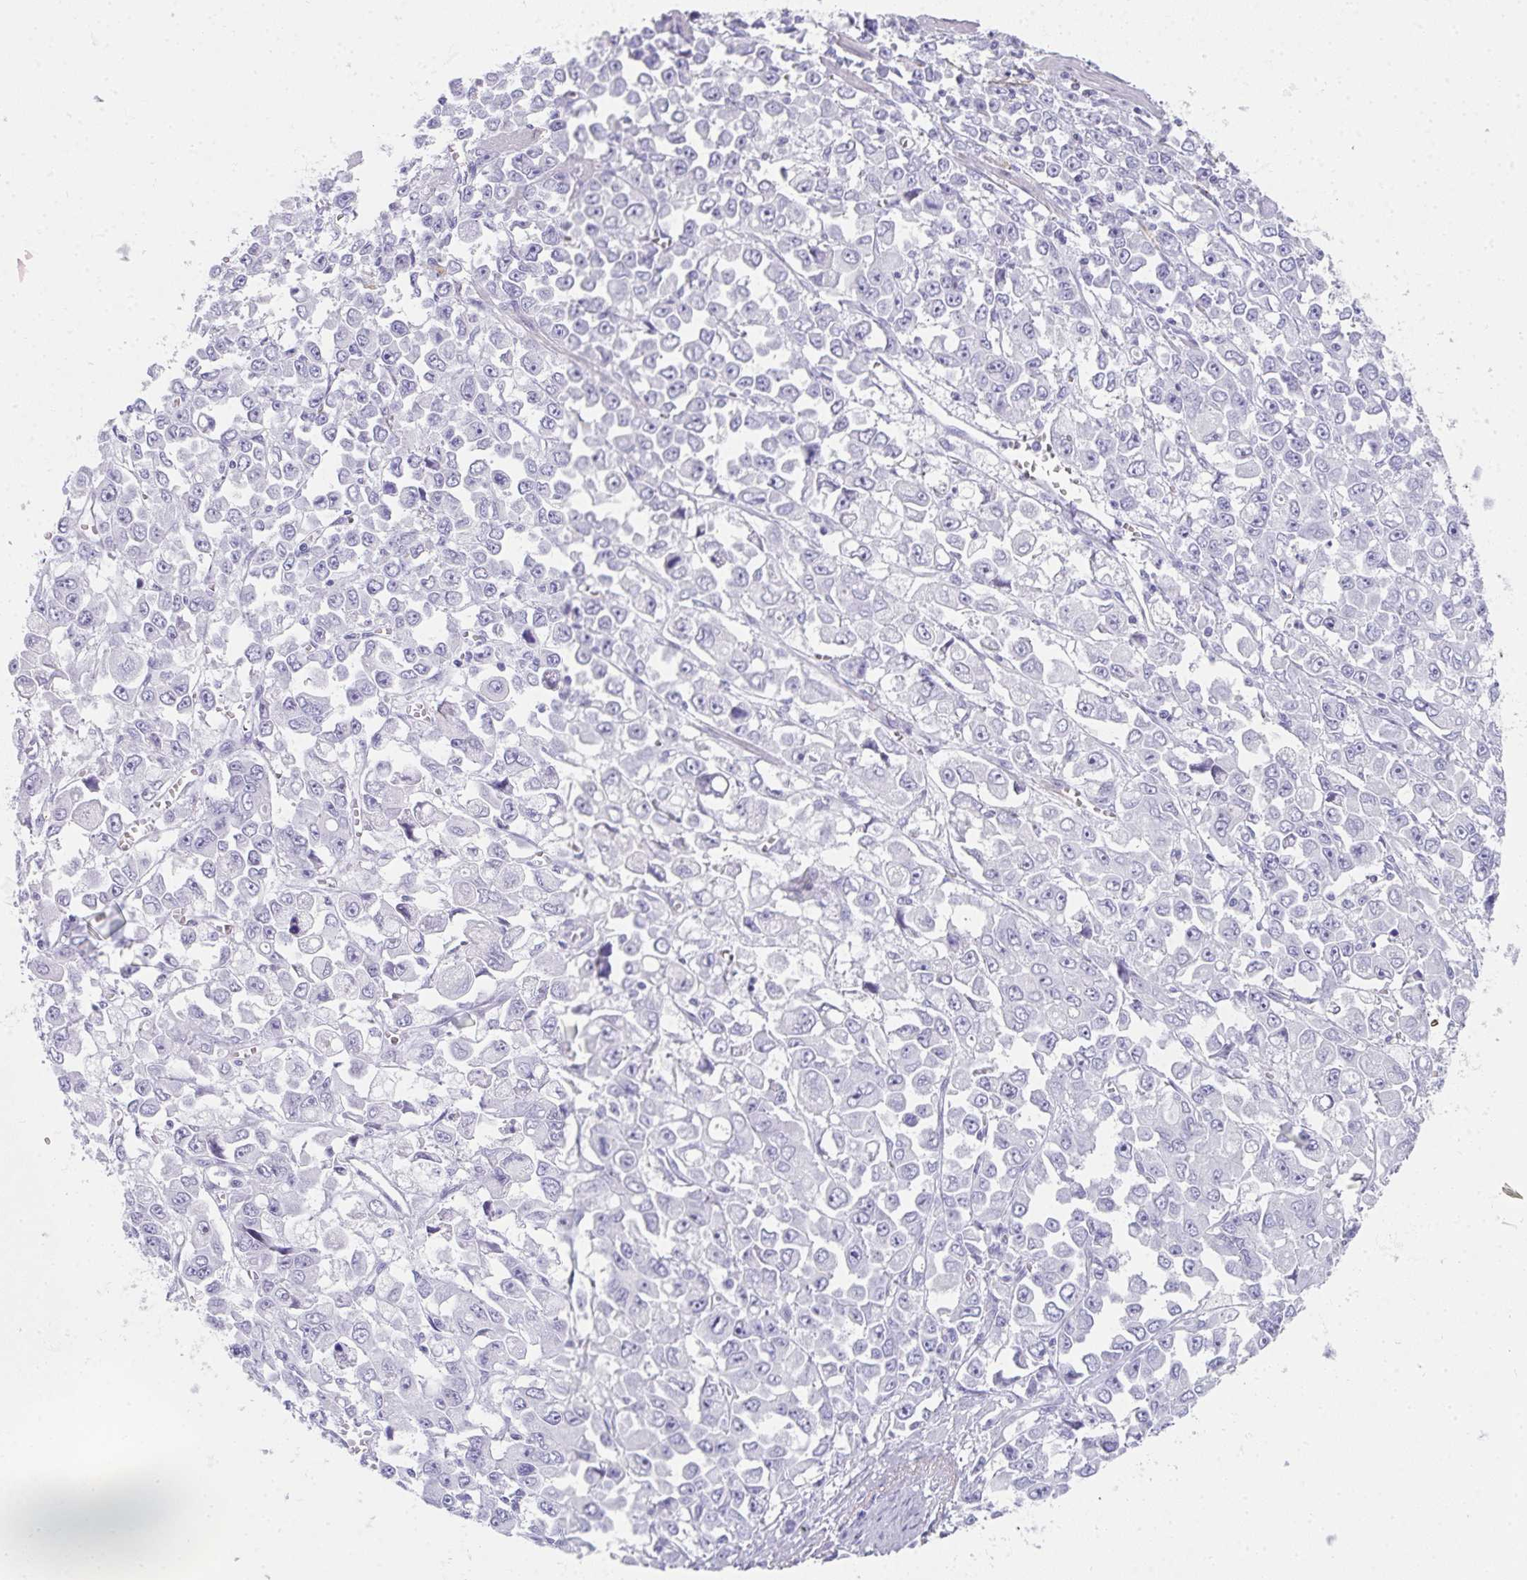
{"staining": {"intensity": "negative", "quantity": "none", "location": "none"}, "tissue": "stomach cancer", "cell_type": "Tumor cells", "image_type": "cancer", "snomed": [{"axis": "morphology", "description": "Adenocarcinoma, NOS"}, {"axis": "topography", "description": "Stomach, upper"}], "caption": "Micrograph shows no significant protein positivity in tumor cells of adenocarcinoma (stomach).", "gene": "PRND", "patient": {"sex": "male", "age": 70}}